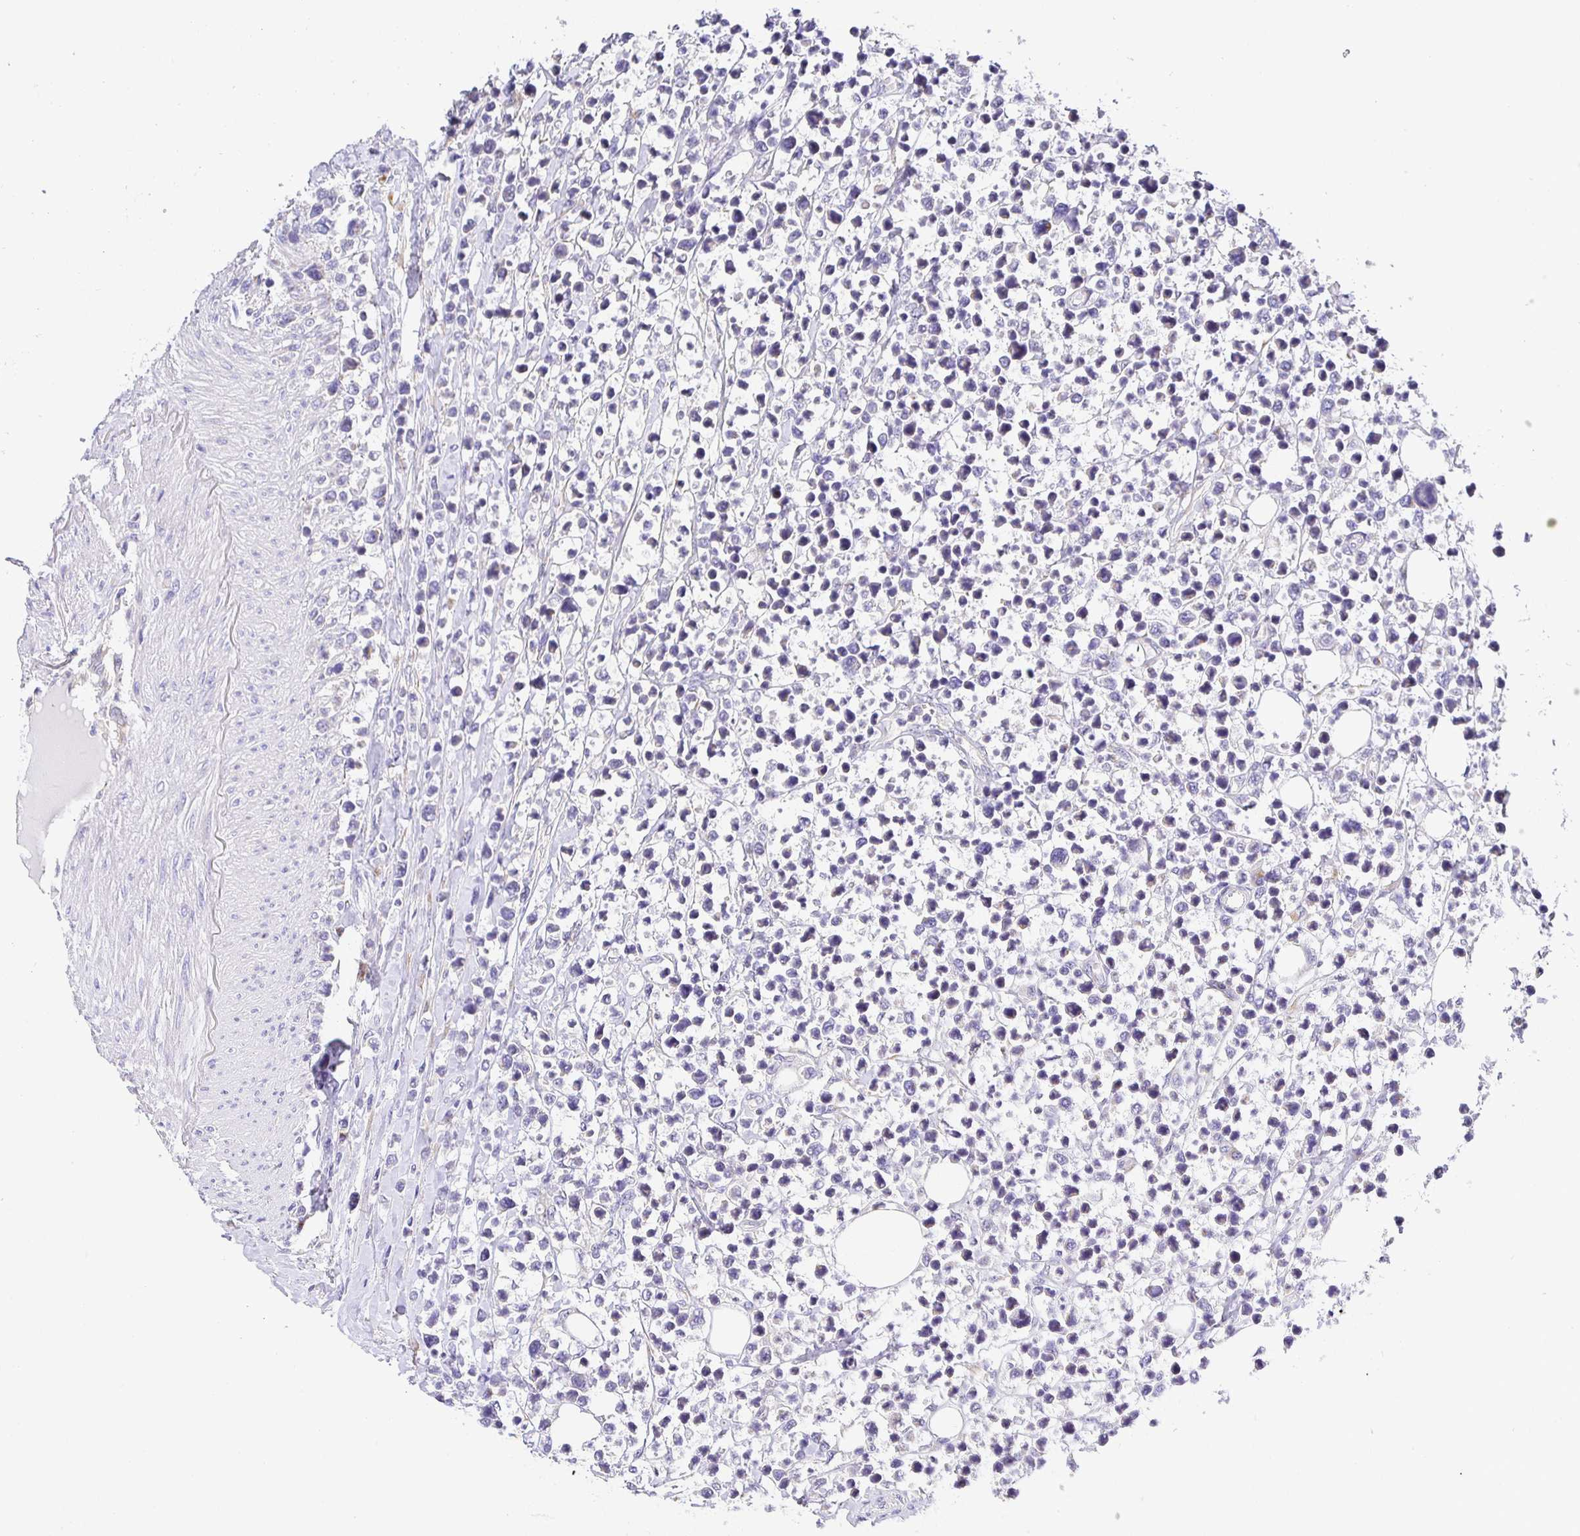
{"staining": {"intensity": "negative", "quantity": "none", "location": "none"}, "tissue": "lymphoma", "cell_type": "Tumor cells", "image_type": "cancer", "snomed": [{"axis": "morphology", "description": "Malignant lymphoma, non-Hodgkin's type, High grade"}, {"axis": "topography", "description": "Soft tissue"}], "caption": "The photomicrograph shows no staining of tumor cells in lymphoma.", "gene": "OPALIN", "patient": {"sex": "female", "age": 56}}